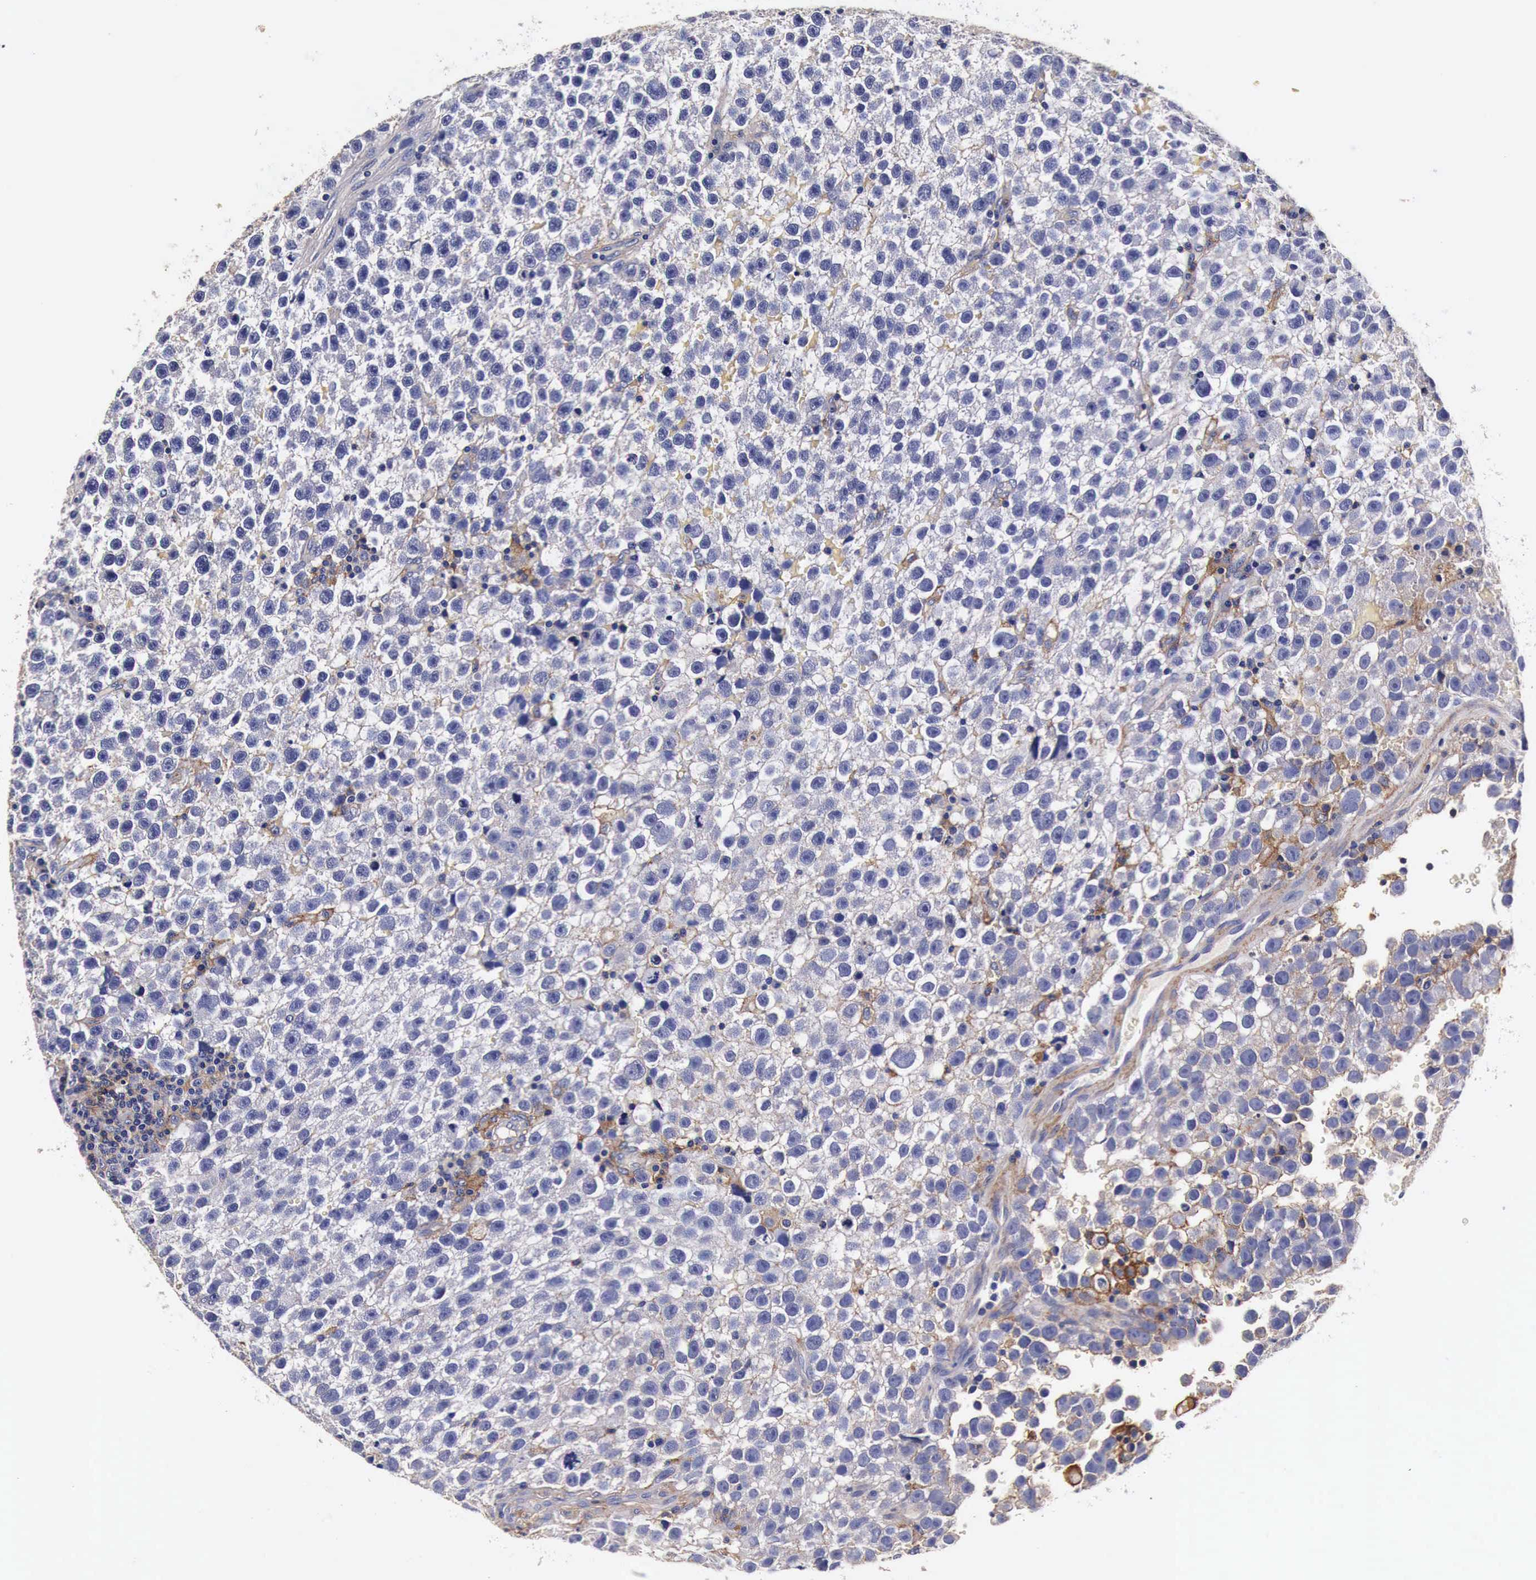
{"staining": {"intensity": "negative", "quantity": "none", "location": "none"}, "tissue": "testis cancer", "cell_type": "Tumor cells", "image_type": "cancer", "snomed": [{"axis": "morphology", "description": "Seminoma, NOS"}, {"axis": "topography", "description": "Testis"}], "caption": "High power microscopy histopathology image of an immunohistochemistry (IHC) histopathology image of seminoma (testis), revealing no significant positivity in tumor cells. (DAB immunohistochemistry (IHC) with hematoxylin counter stain).", "gene": "RP2", "patient": {"sex": "male", "age": 33}}